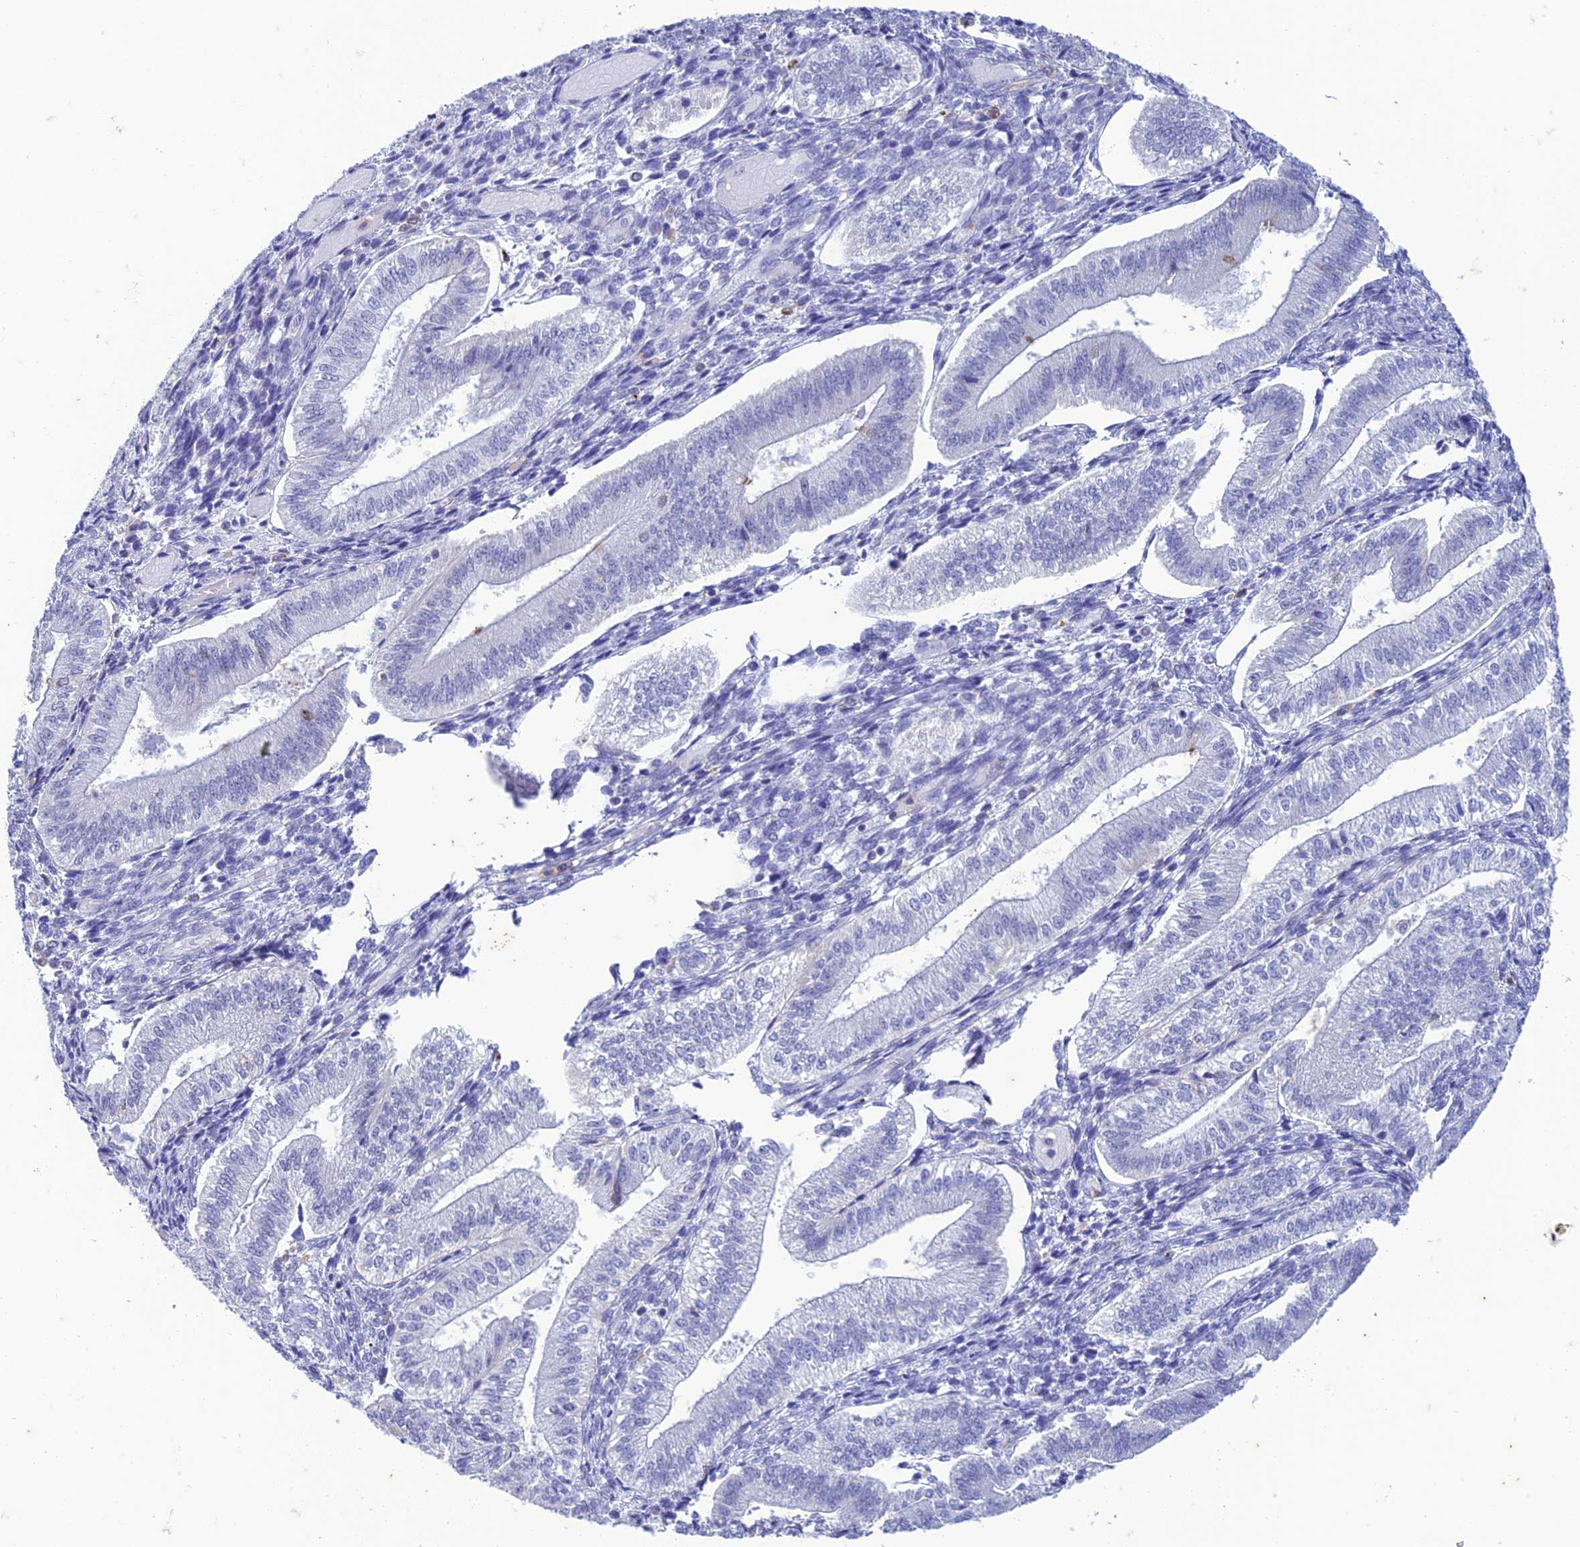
{"staining": {"intensity": "negative", "quantity": "none", "location": "none"}, "tissue": "endometrium", "cell_type": "Cells in endometrial stroma", "image_type": "normal", "snomed": [{"axis": "morphology", "description": "Normal tissue, NOS"}, {"axis": "topography", "description": "Endometrium"}], "caption": "A micrograph of endometrium stained for a protein demonstrates no brown staining in cells in endometrial stroma. The staining is performed using DAB brown chromogen with nuclei counter-stained in using hematoxylin.", "gene": "FGF7", "patient": {"sex": "female", "age": 34}}